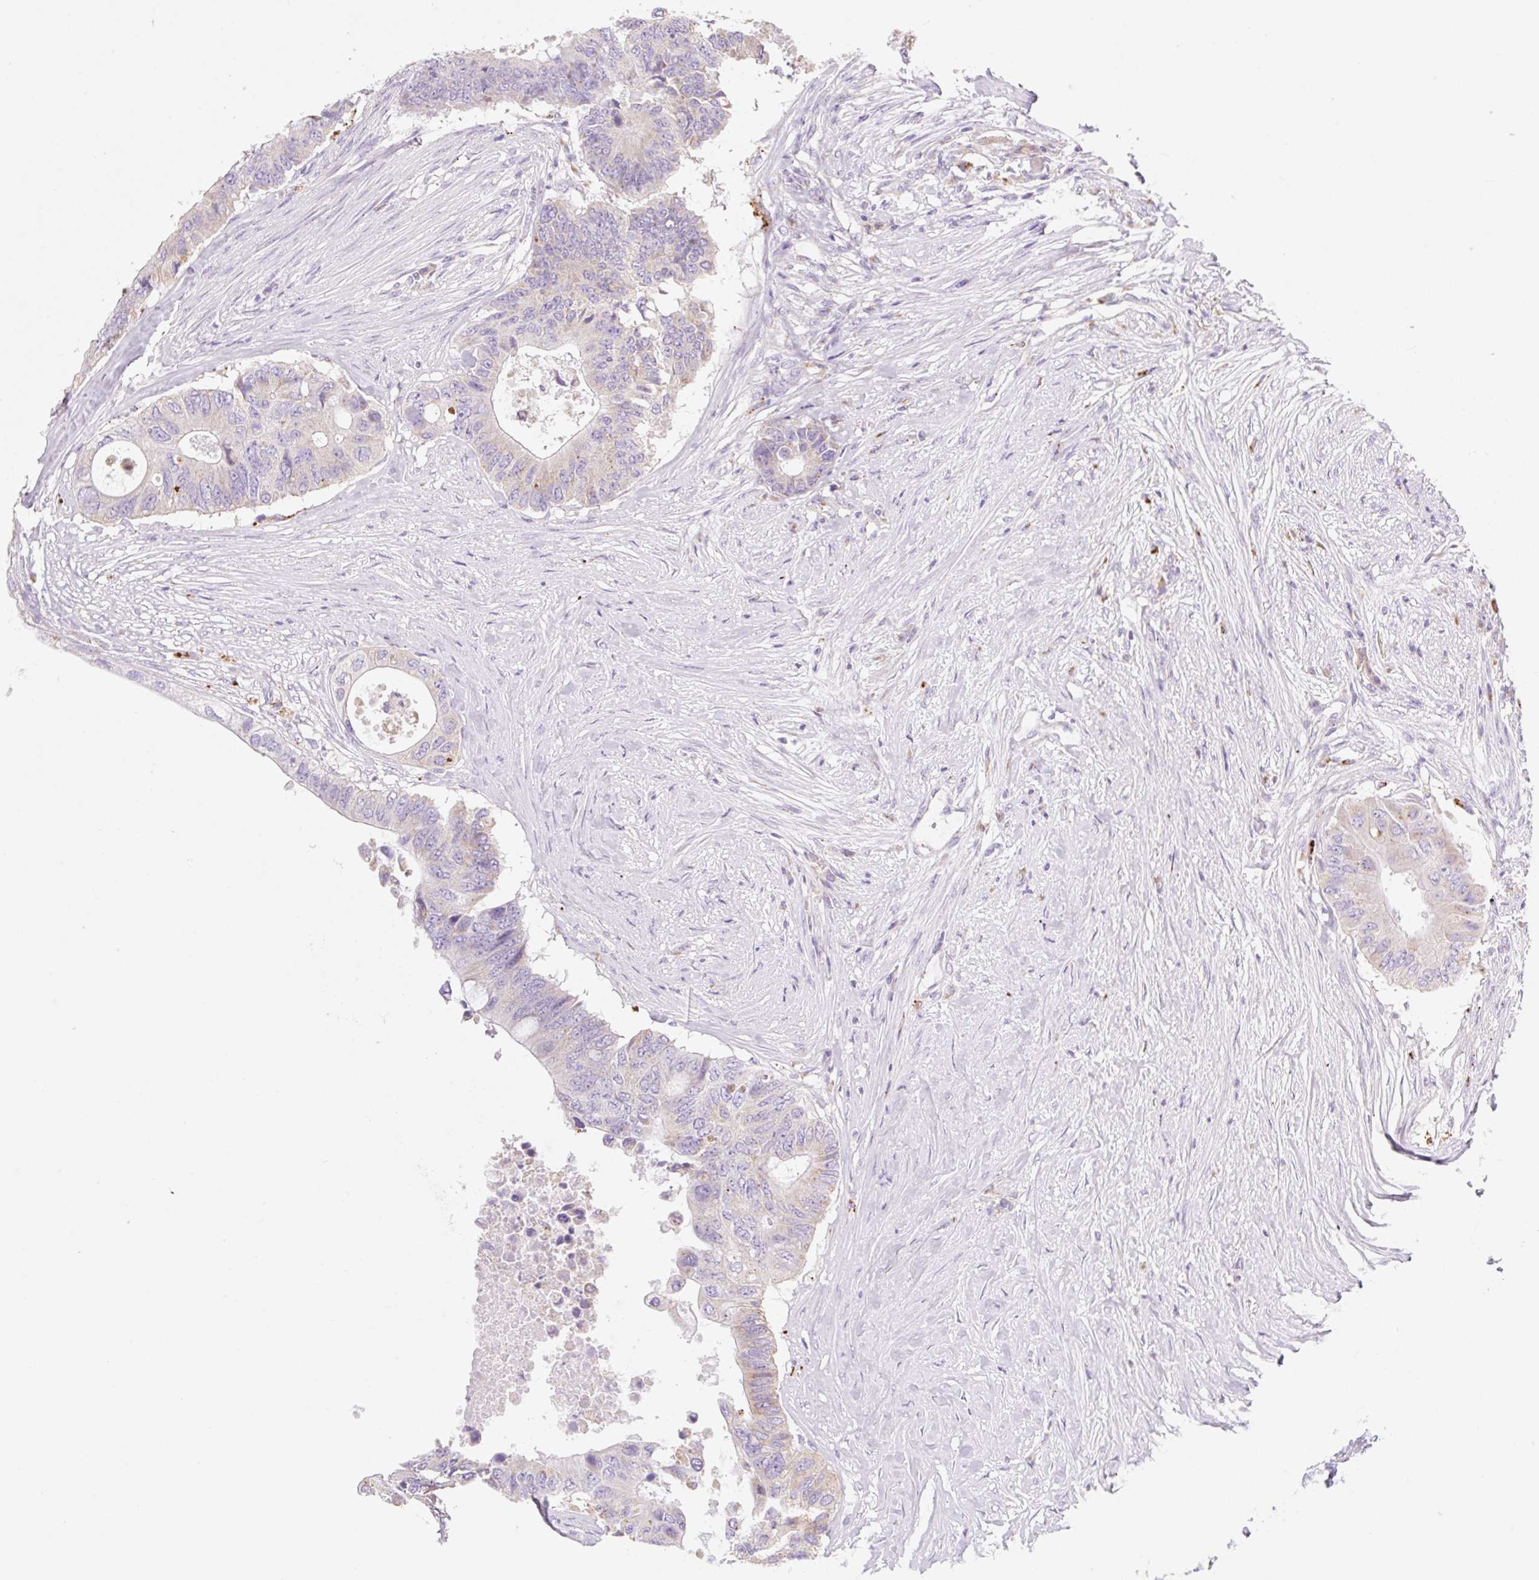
{"staining": {"intensity": "negative", "quantity": "none", "location": "none"}, "tissue": "colorectal cancer", "cell_type": "Tumor cells", "image_type": "cancer", "snomed": [{"axis": "morphology", "description": "Adenocarcinoma, NOS"}, {"axis": "topography", "description": "Colon"}], "caption": "A high-resolution image shows IHC staining of adenocarcinoma (colorectal), which displays no significant positivity in tumor cells. (DAB (3,3'-diaminobenzidine) immunohistochemistry (IHC), high magnification).", "gene": "CLEC3A", "patient": {"sex": "male", "age": 71}}